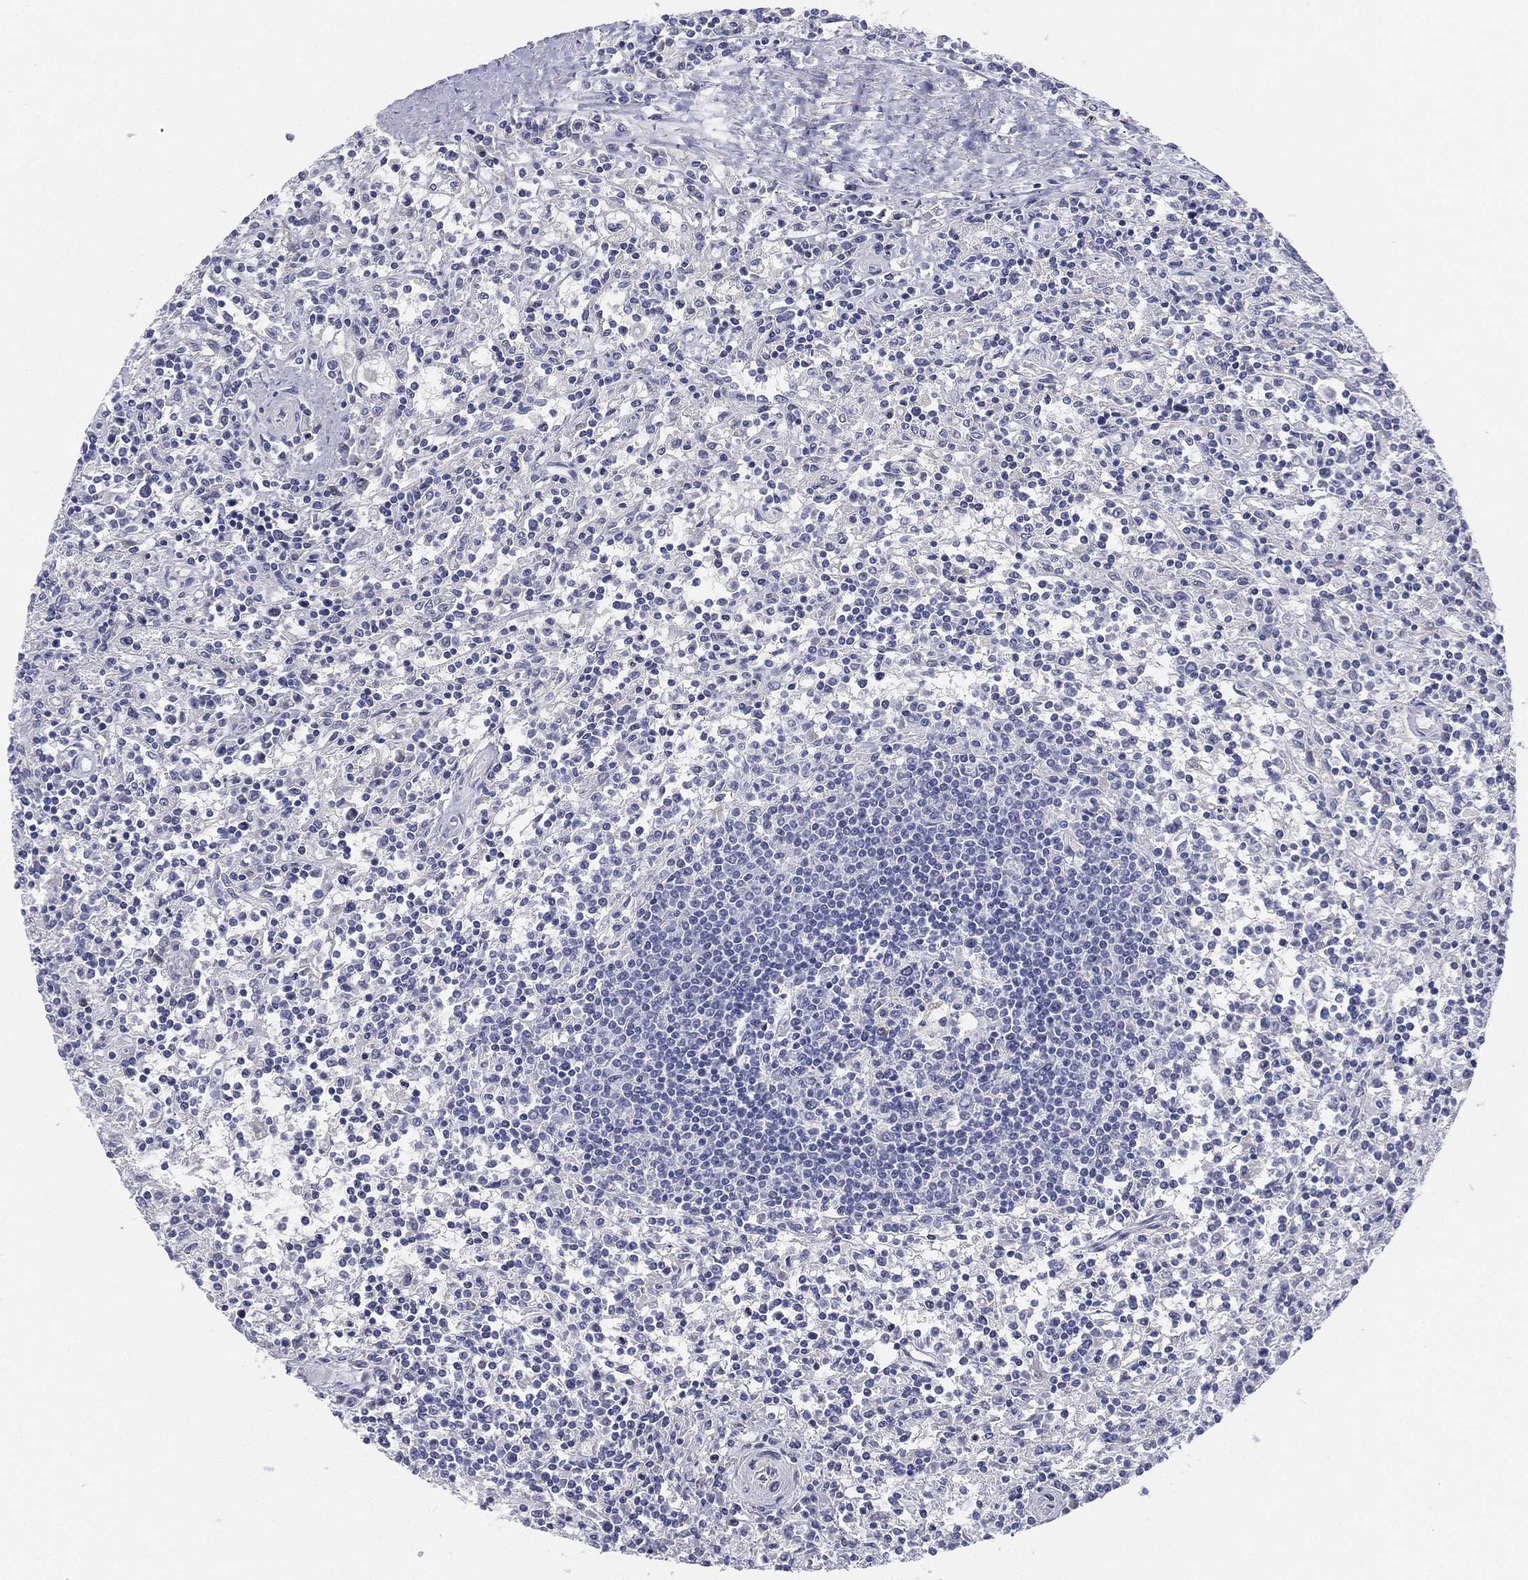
{"staining": {"intensity": "negative", "quantity": "none", "location": "none"}, "tissue": "lymphoma", "cell_type": "Tumor cells", "image_type": "cancer", "snomed": [{"axis": "morphology", "description": "Malignant lymphoma, non-Hodgkin's type, Low grade"}, {"axis": "topography", "description": "Spleen"}], "caption": "This is a histopathology image of immunohistochemistry staining of malignant lymphoma, non-Hodgkin's type (low-grade), which shows no staining in tumor cells.", "gene": "MLF1", "patient": {"sex": "male", "age": 62}}